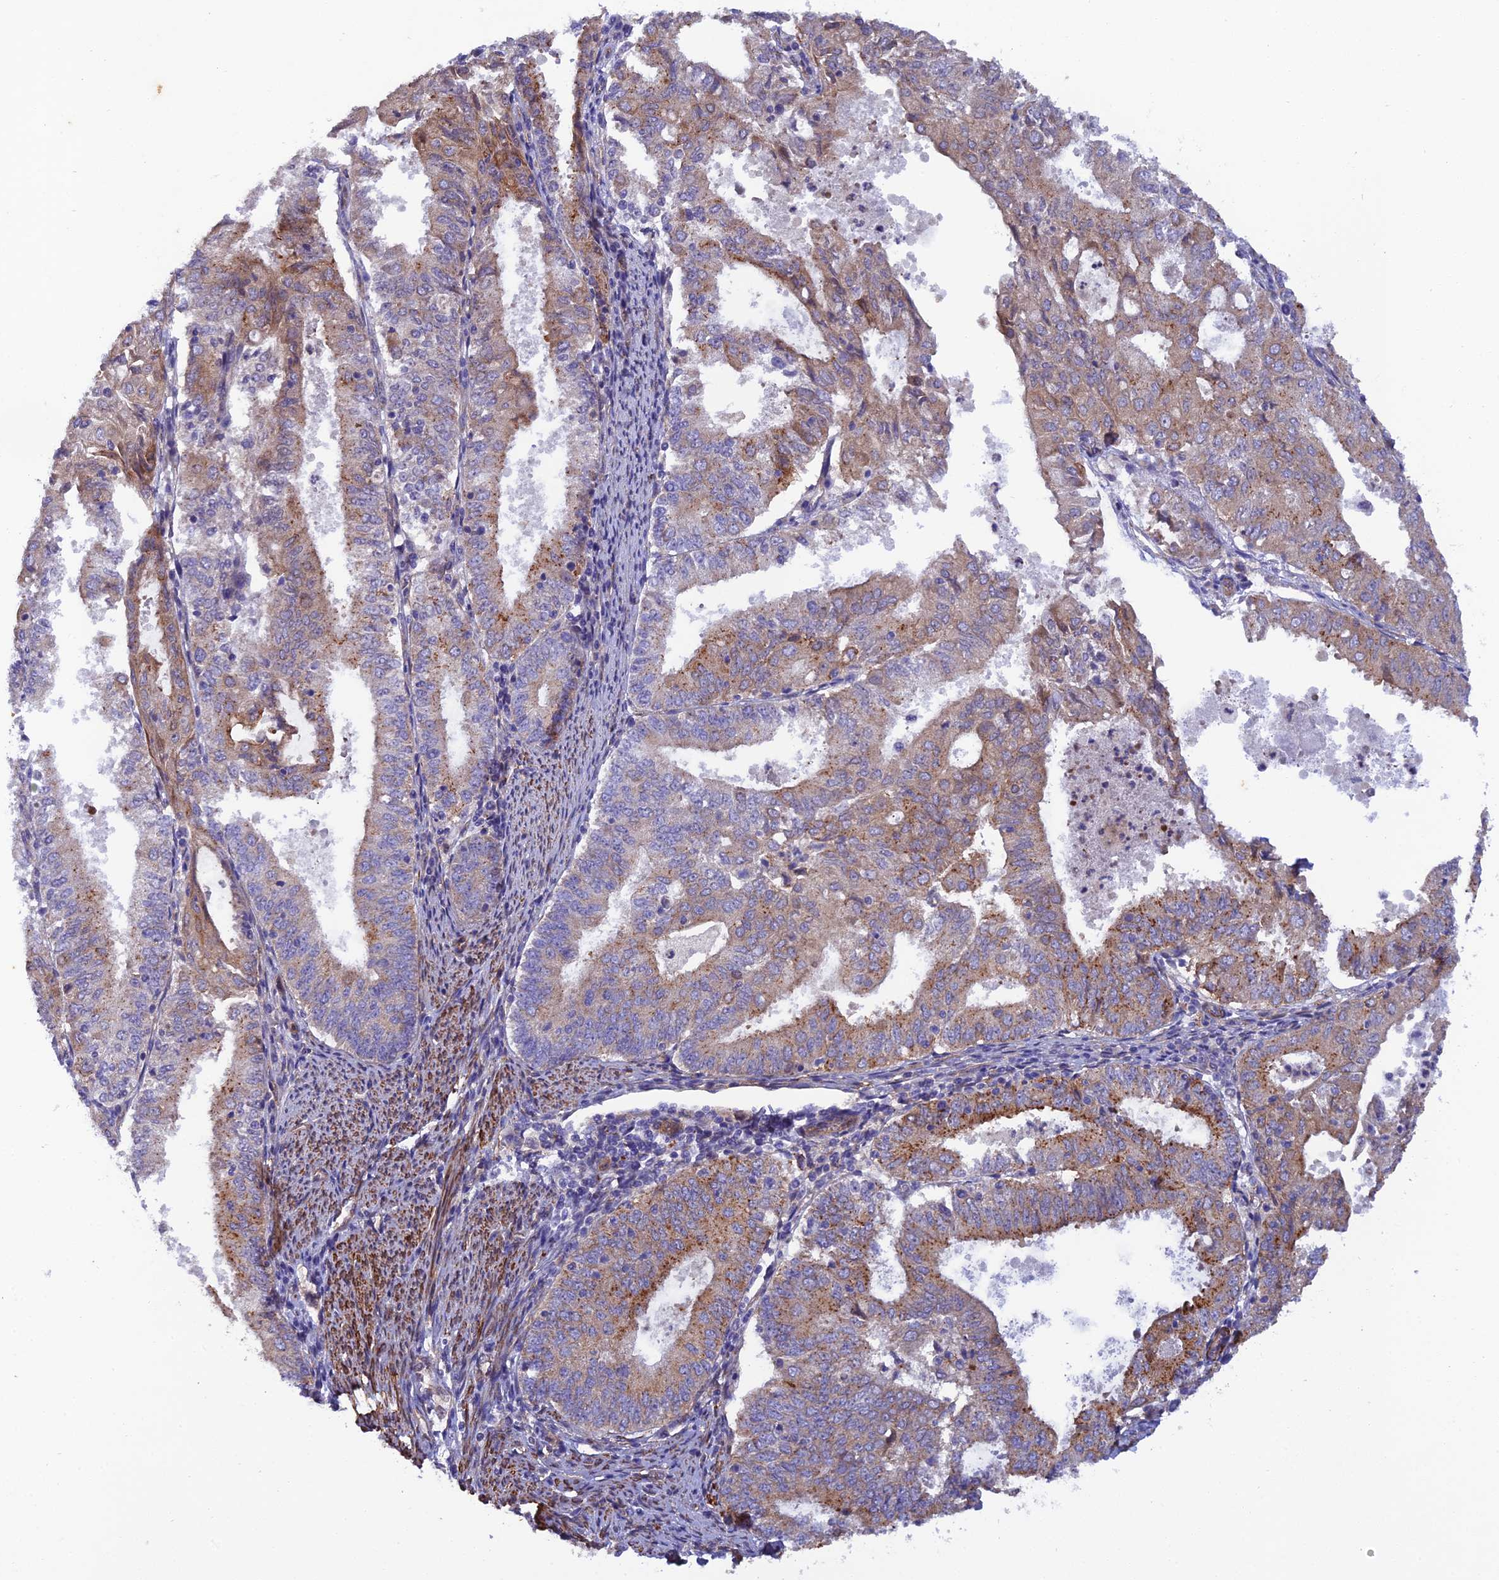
{"staining": {"intensity": "moderate", "quantity": ">75%", "location": "cytoplasmic/membranous"}, "tissue": "endometrial cancer", "cell_type": "Tumor cells", "image_type": "cancer", "snomed": [{"axis": "morphology", "description": "Adenocarcinoma, NOS"}, {"axis": "topography", "description": "Endometrium"}], "caption": "This image displays endometrial cancer stained with IHC to label a protein in brown. The cytoplasmic/membranous of tumor cells show moderate positivity for the protein. Nuclei are counter-stained blue.", "gene": "RALGAPA2", "patient": {"sex": "female", "age": 57}}